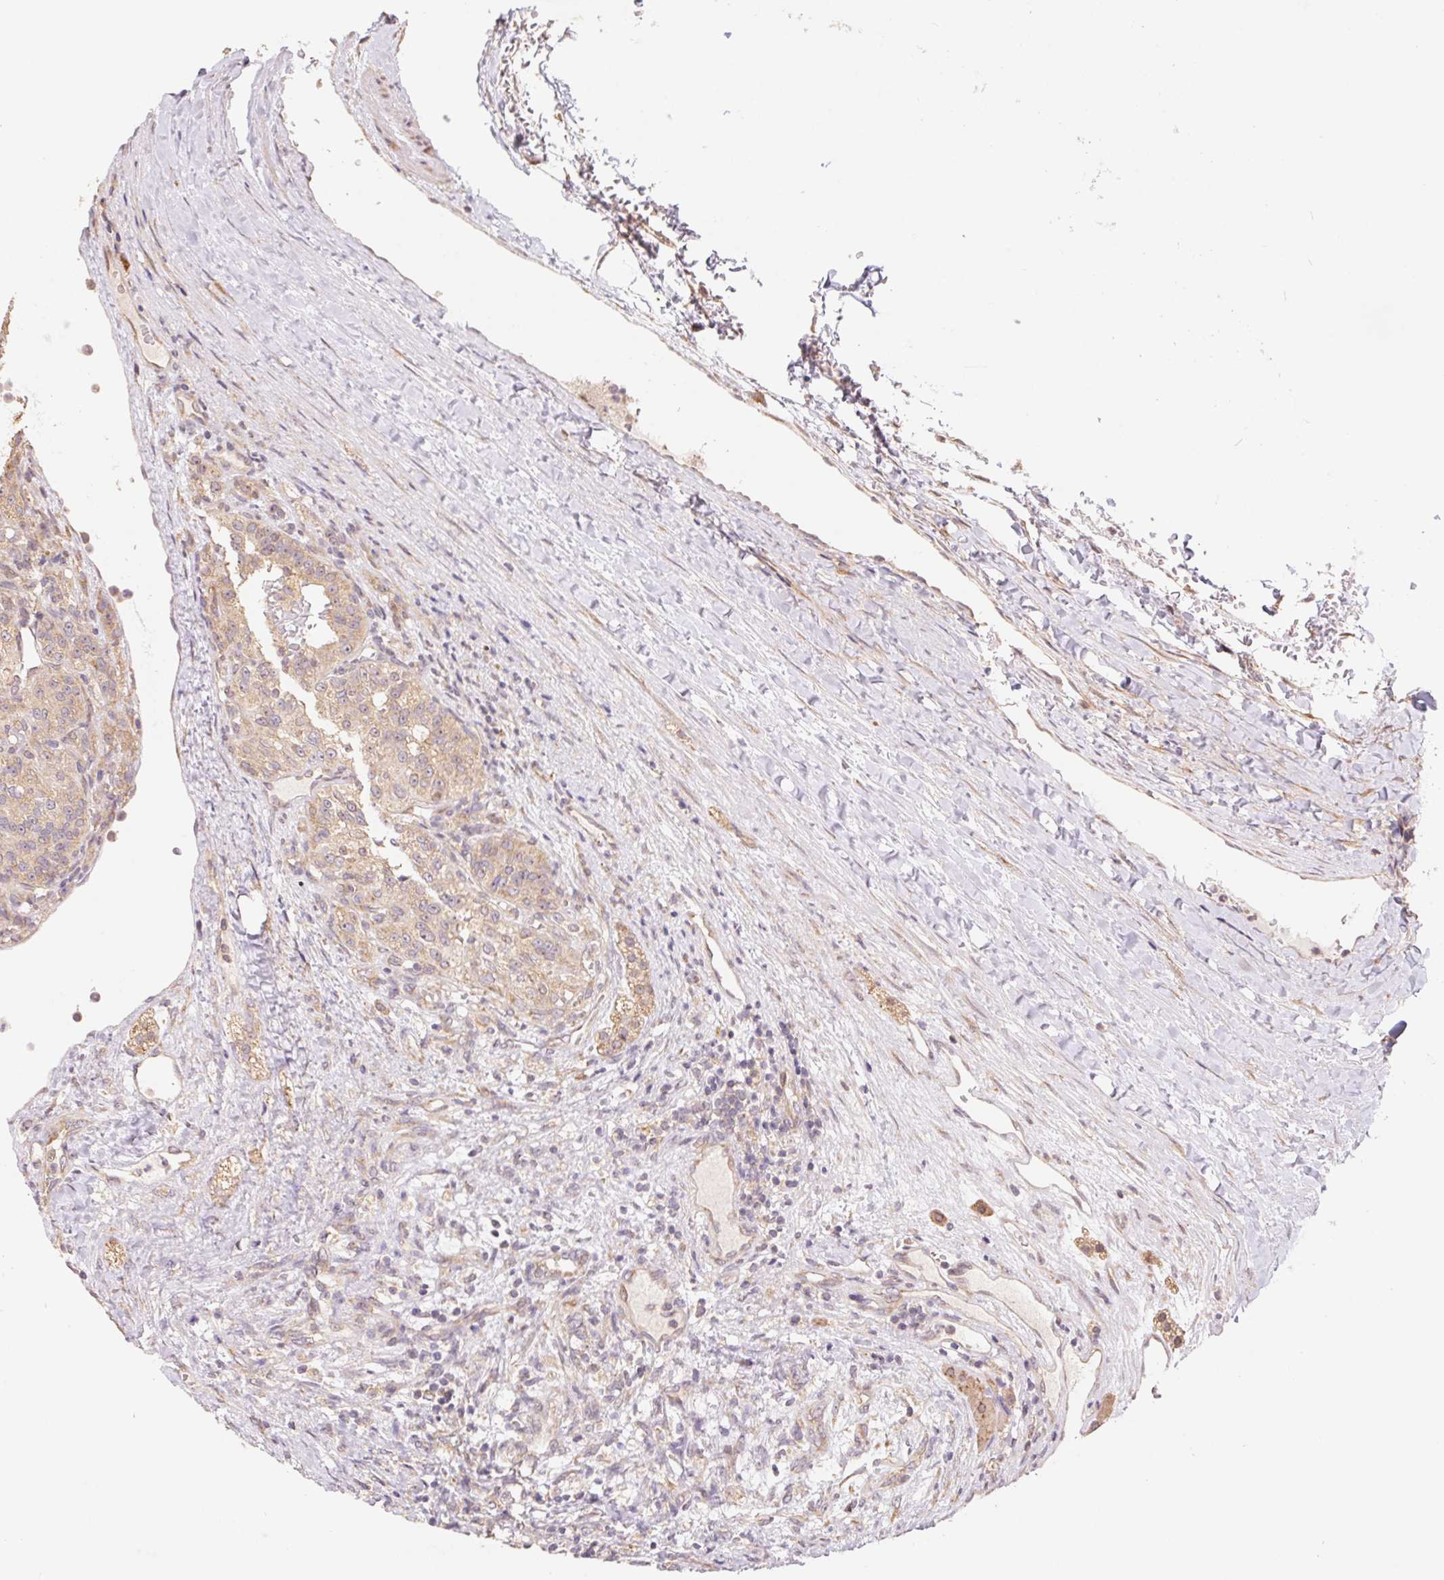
{"staining": {"intensity": "weak", "quantity": "25%-75%", "location": "cytoplasmic/membranous"}, "tissue": "renal cancer", "cell_type": "Tumor cells", "image_type": "cancer", "snomed": [{"axis": "morphology", "description": "Adenocarcinoma, NOS"}, {"axis": "topography", "description": "Kidney"}], "caption": "Immunohistochemical staining of renal cancer (adenocarcinoma) shows weak cytoplasmic/membranous protein expression in about 25%-75% of tumor cells. (Brightfield microscopy of DAB IHC at high magnification).", "gene": "RPL27A", "patient": {"sex": "female", "age": 63}}